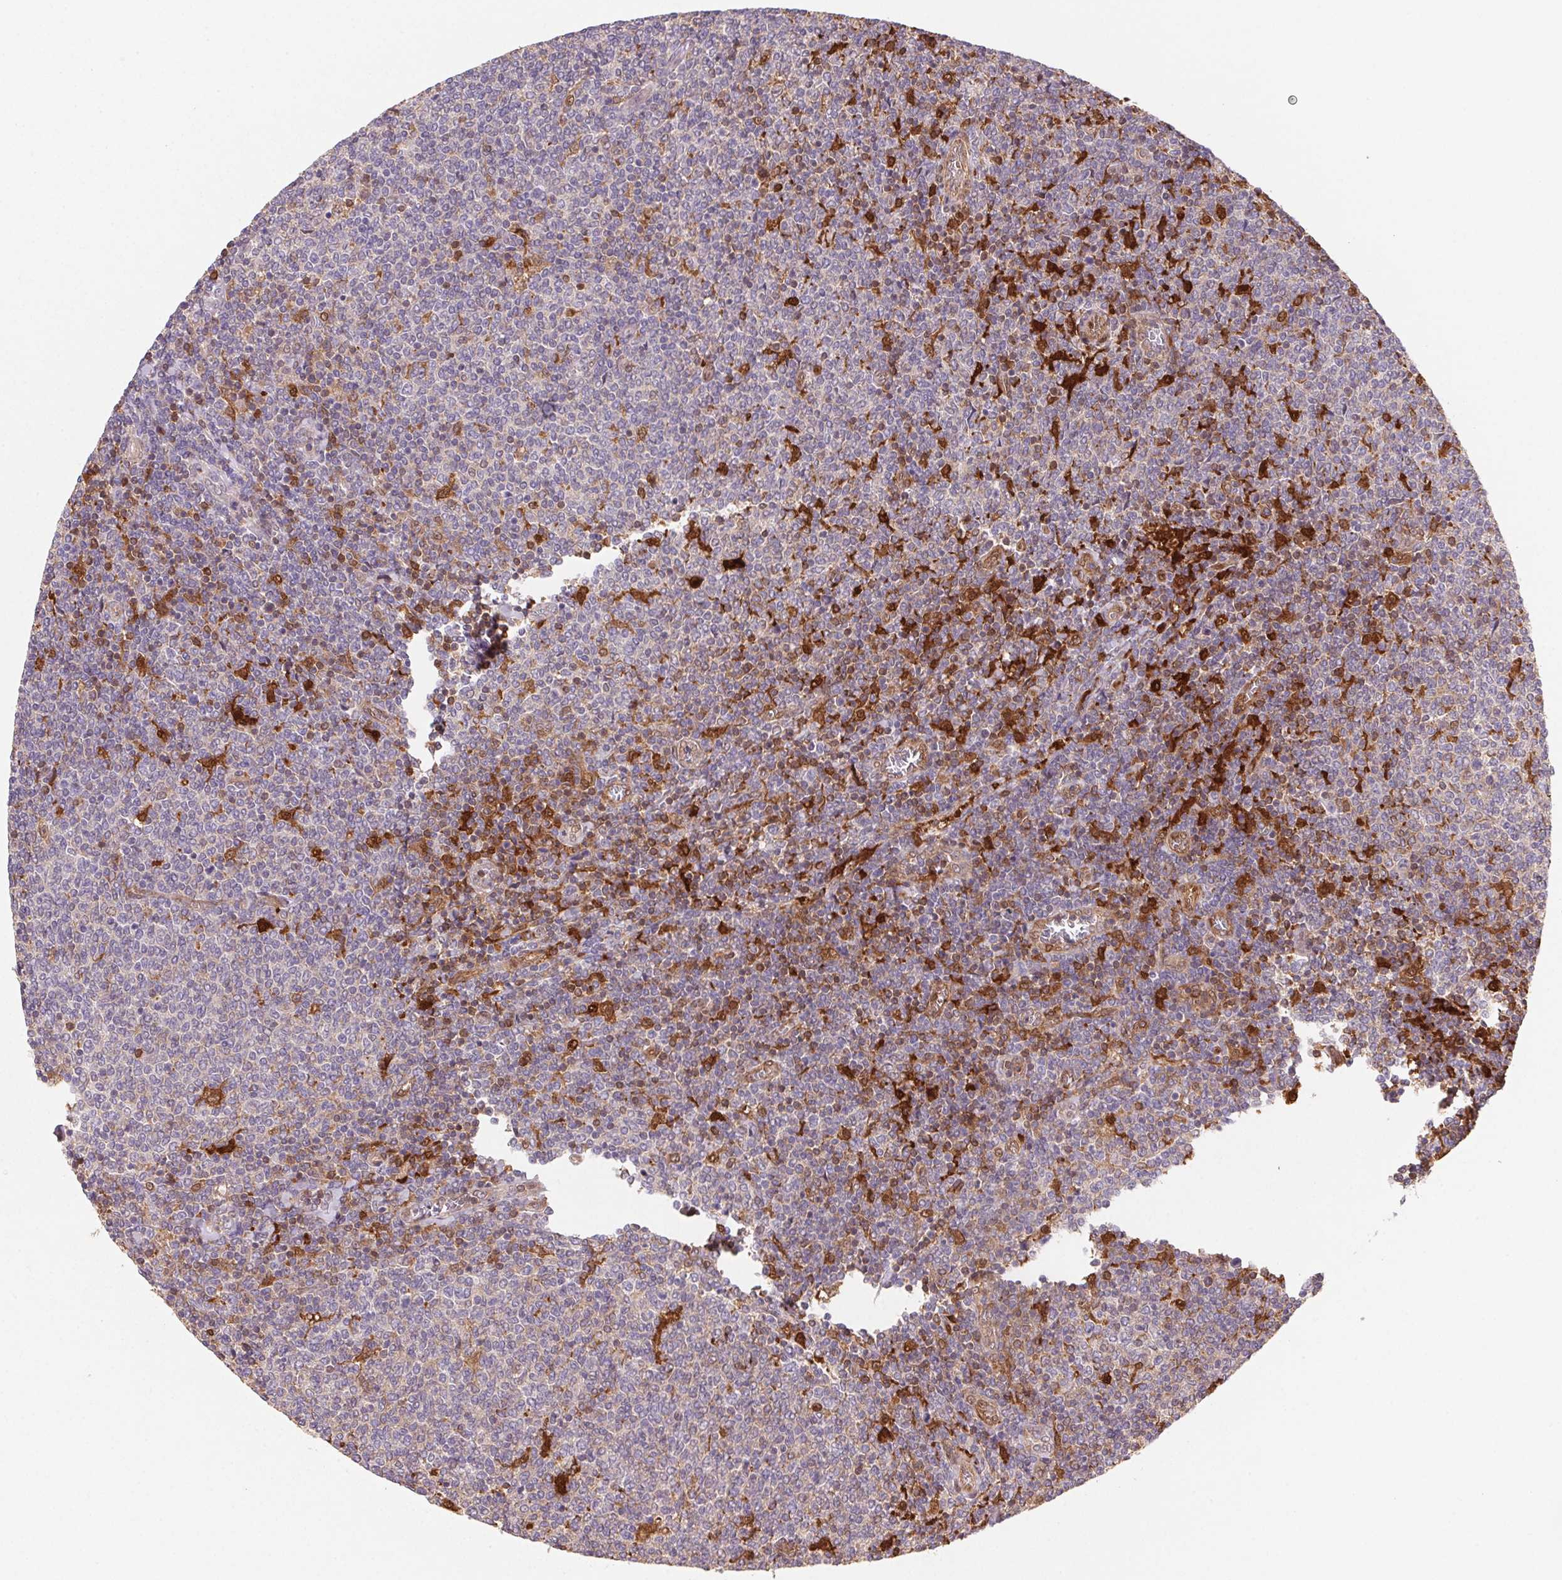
{"staining": {"intensity": "negative", "quantity": "none", "location": "none"}, "tissue": "lymphoma", "cell_type": "Tumor cells", "image_type": "cancer", "snomed": [{"axis": "morphology", "description": "Malignant lymphoma, non-Hodgkin's type, Low grade"}, {"axis": "topography", "description": "Lymph node"}], "caption": "An immunohistochemistry (IHC) micrograph of malignant lymphoma, non-Hodgkin's type (low-grade) is shown. There is no staining in tumor cells of malignant lymphoma, non-Hodgkin's type (low-grade).", "gene": "GBP1", "patient": {"sex": "male", "age": 52}}